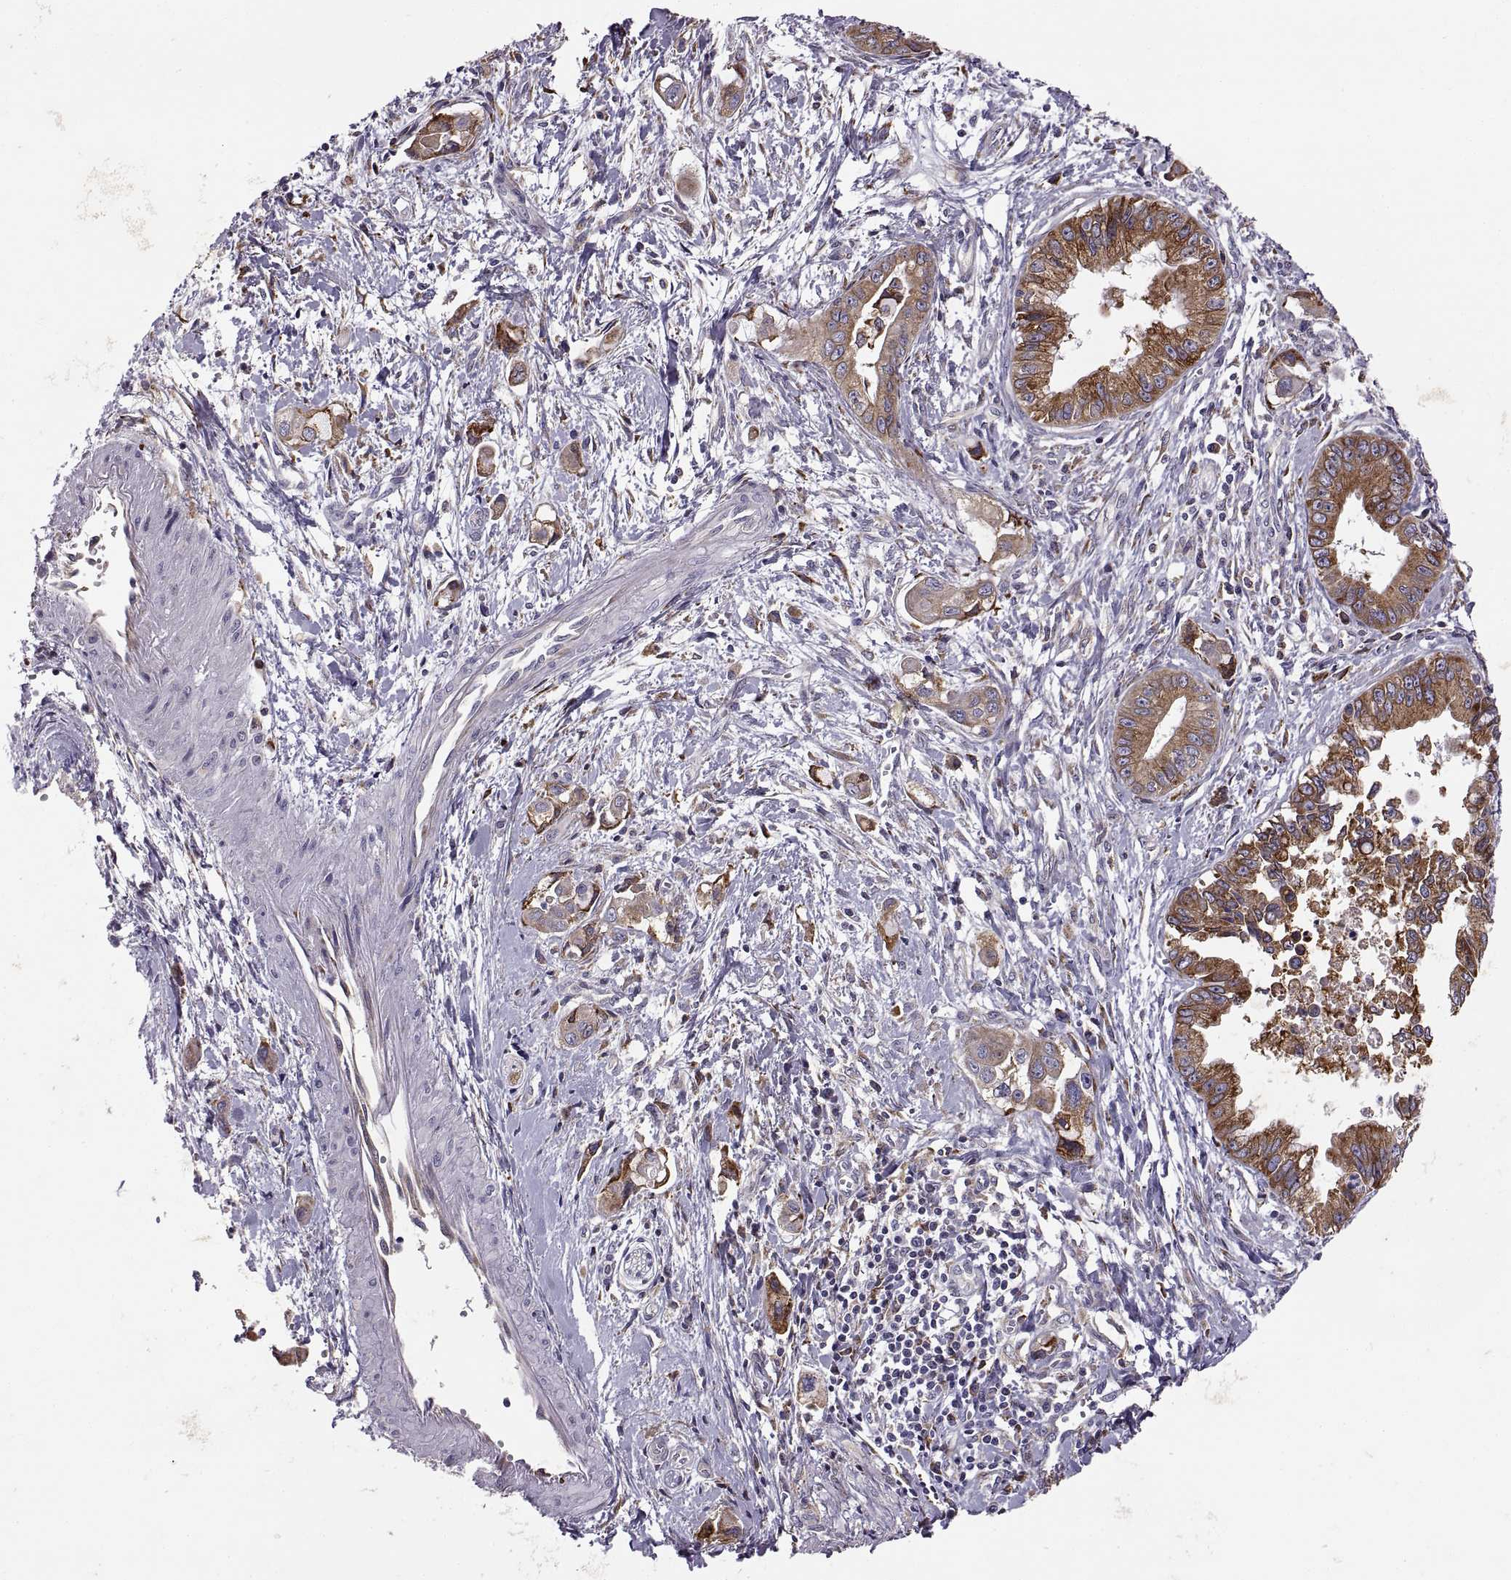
{"staining": {"intensity": "strong", "quantity": "25%-75%", "location": "cytoplasmic/membranous"}, "tissue": "pancreatic cancer", "cell_type": "Tumor cells", "image_type": "cancer", "snomed": [{"axis": "morphology", "description": "Adenocarcinoma, NOS"}, {"axis": "topography", "description": "Pancreas"}], "caption": "Protein staining of pancreatic cancer tissue shows strong cytoplasmic/membranous staining in about 25%-75% of tumor cells.", "gene": "PLEKHB2", "patient": {"sex": "male", "age": 60}}